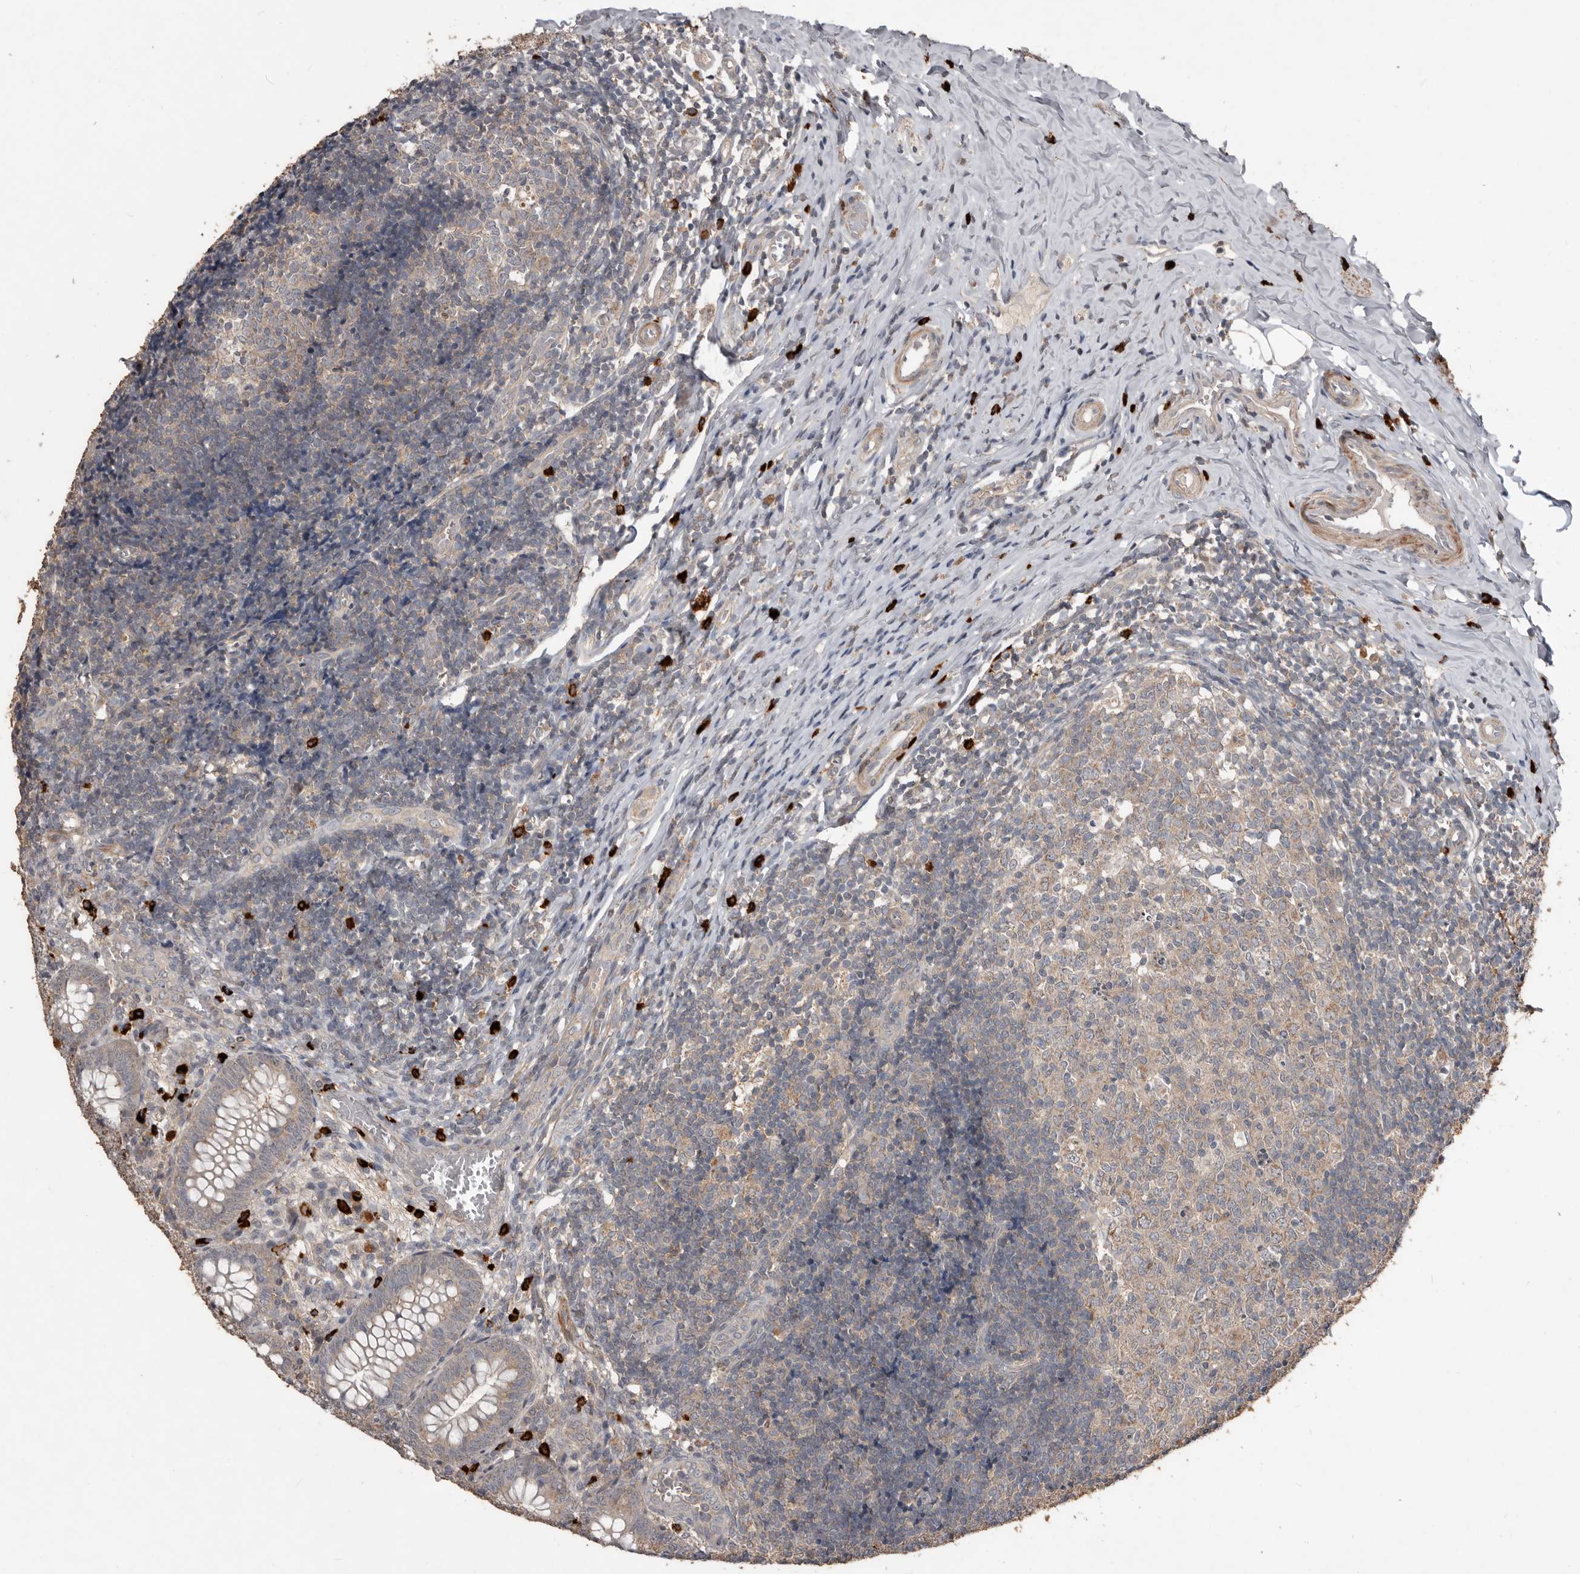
{"staining": {"intensity": "weak", "quantity": "25%-75%", "location": "cytoplasmic/membranous"}, "tissue": "appendix", "cell_type": "Glandular cells", "image_type": "normal", "snomed": [{"axis": "morphology", "description": "Normal tissue, NOS"}, {"axis": "topography", "description": "Appendix"}], "caption": "Immunohistochemical staining of benign human appendix demonstrates 25%-75% levels of weak cytoplasmic/membranous protein positivity in approximately 25%-75% of glandular cells. (brown staining indicates protein expression, while blue staining denotes nuclei).", "gene": "BAMBI", "patient": {"sex": "male", "age": 8}}